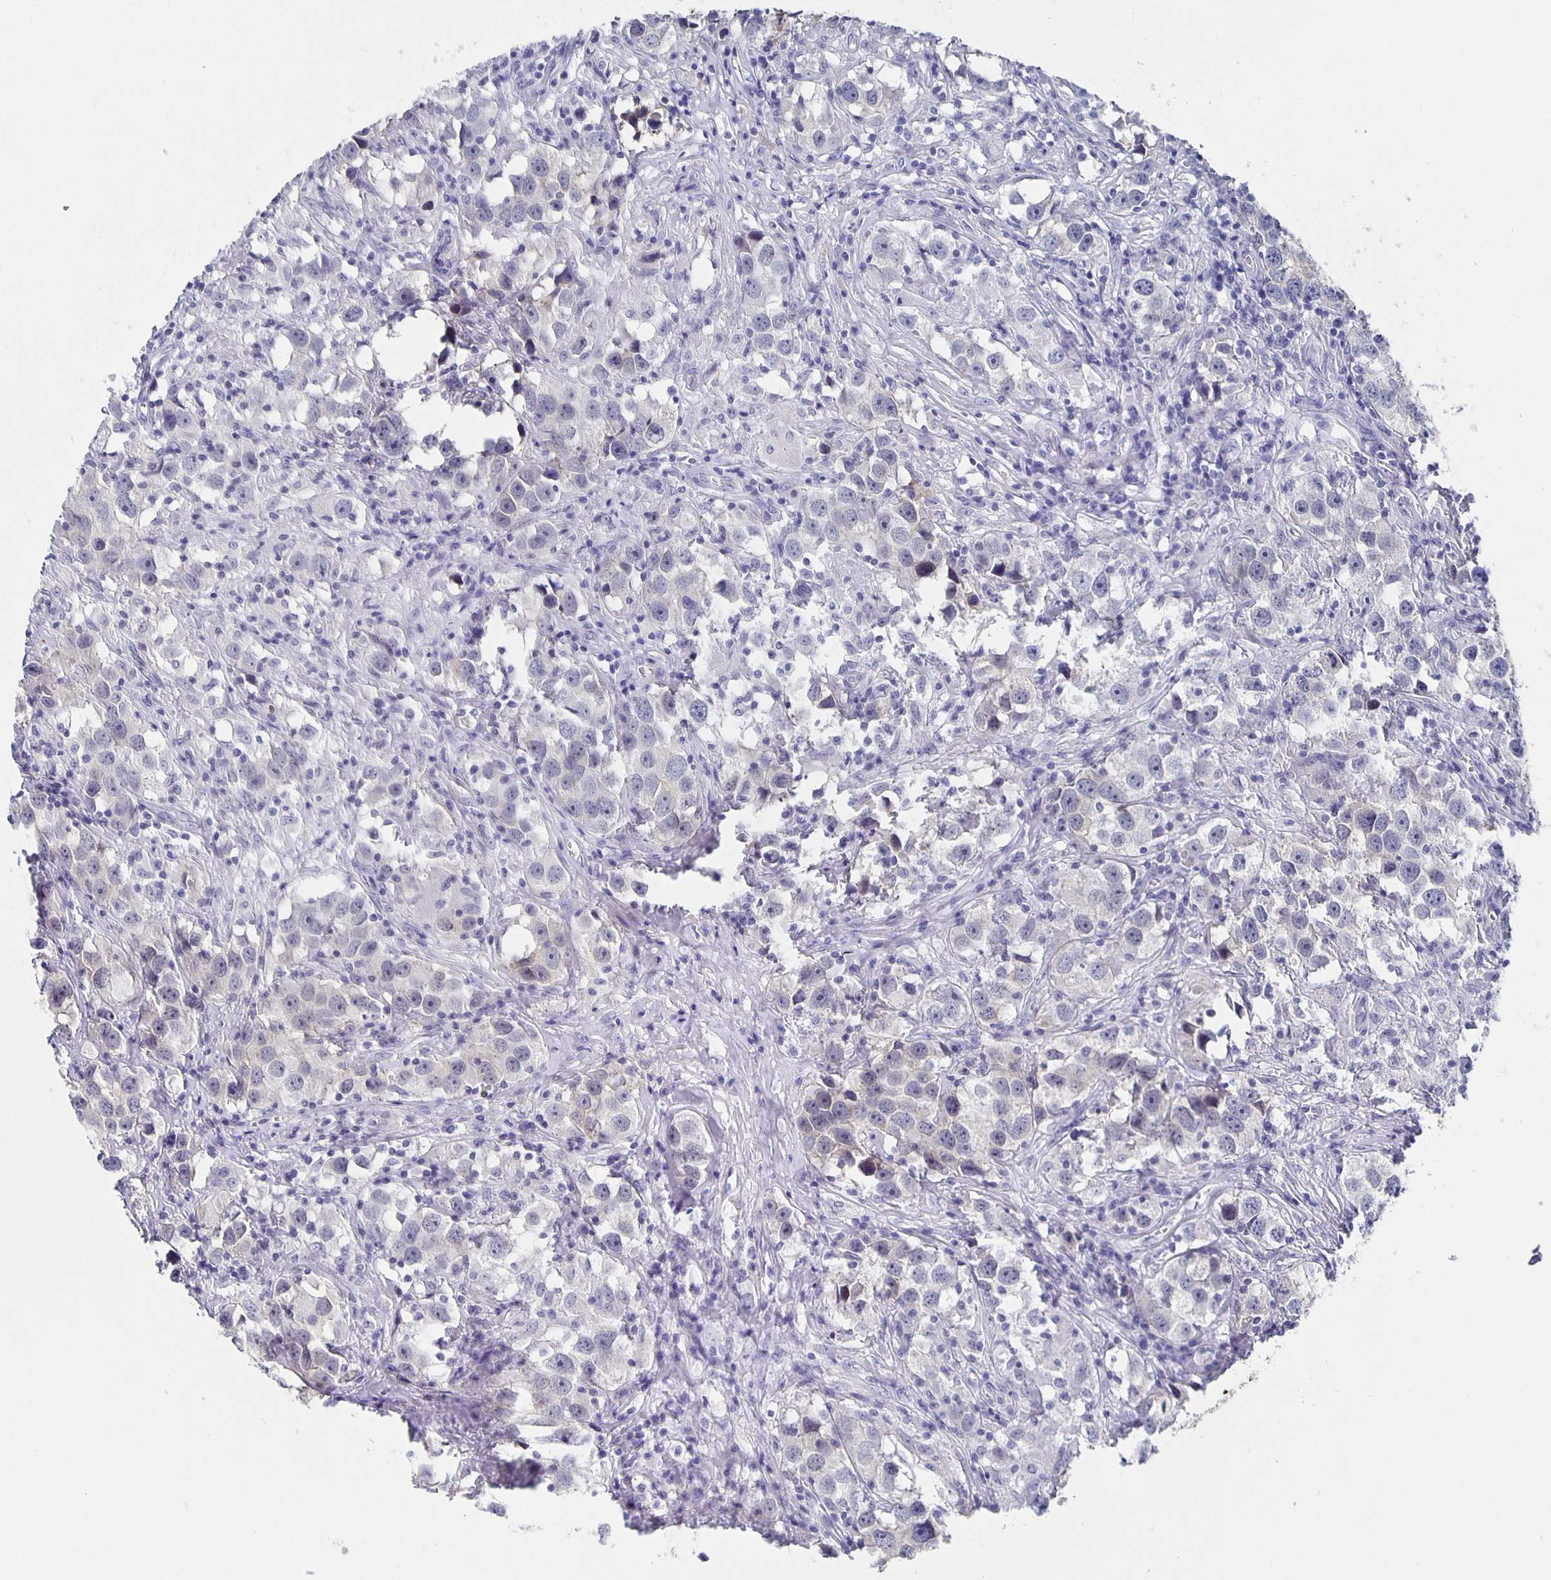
{"staining": {"intensity": "negative", "quantity": "none", "location": "none"}, "tissue": "testis cancer", "cell_type": "Tumor cells", "image_type": "cancer", "snomed": [{"axis": "morphology", "description": "Seminoma, NOS"}, {"axis": "topography", "description": "Testis"}], "caption": "The photomicrograph shows no staining of tumor cells in testis seminoma.", "gene": "CACNA2D2", "patient": {"sex": "male", "age": 49}}